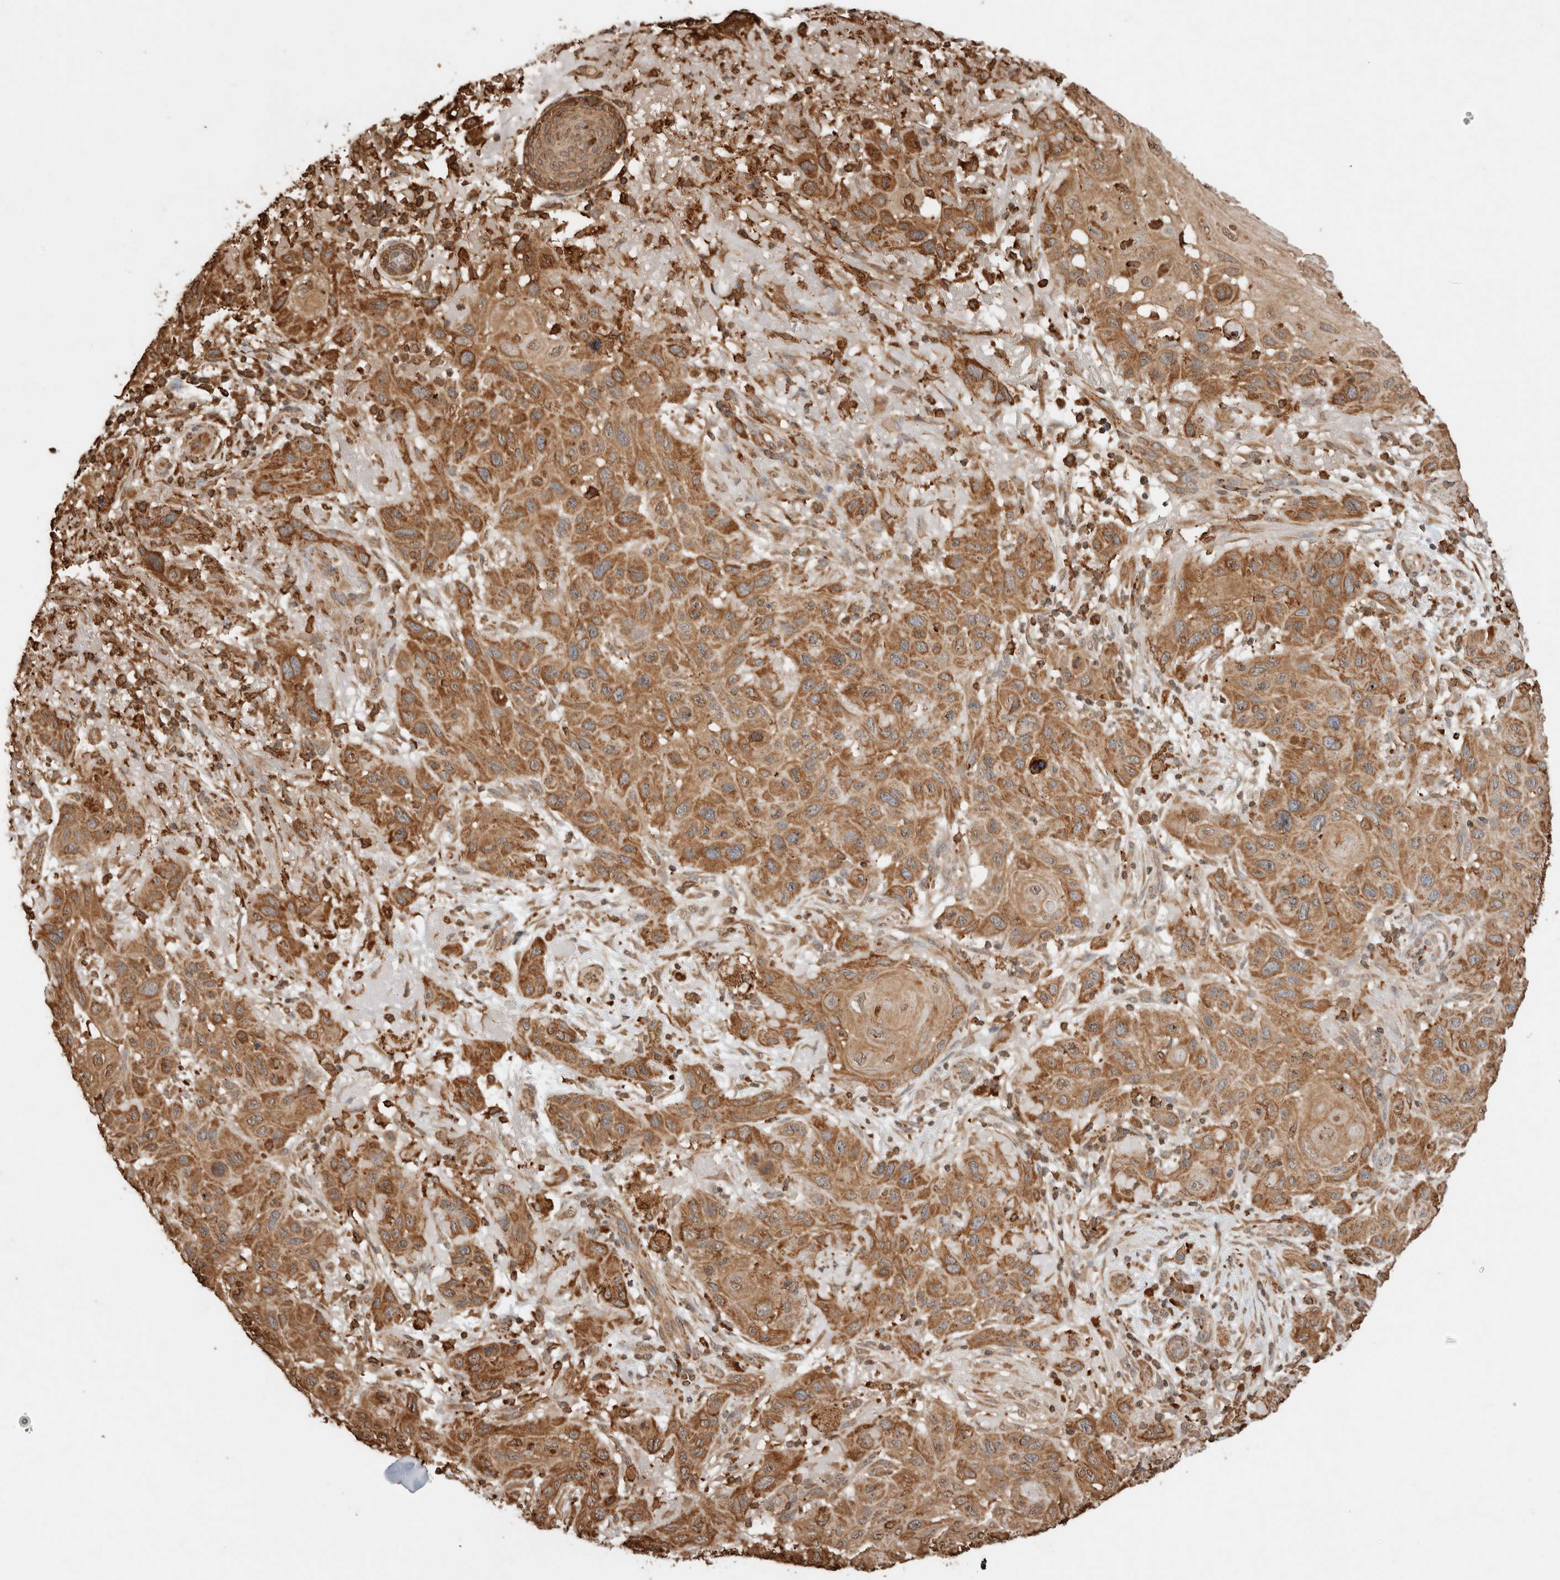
{"staining": {"intensity": "moderate", "quantity": ">75%", "location": "cytoplasmic/membranous"}, "tissue": "skin cancer", "cell_type": "Tumor cells", "image_type": "cancer", "snomed": [{"axis": "morphology", "description": "Normal tissue, NOS"}, {"axis": "morphology", "description": "Squamous cell carcinoma, NOS"}, {"axis": "topography", "description": "Skin"}], "caption": "A micrograph of squamous cell carcinoma (skin) stained for a protein displays moderate cytoplasmic/membranous brown staining in tumor cells.", "gene": "ERAP1", "patient": {"sex": "female", "age": 96}}